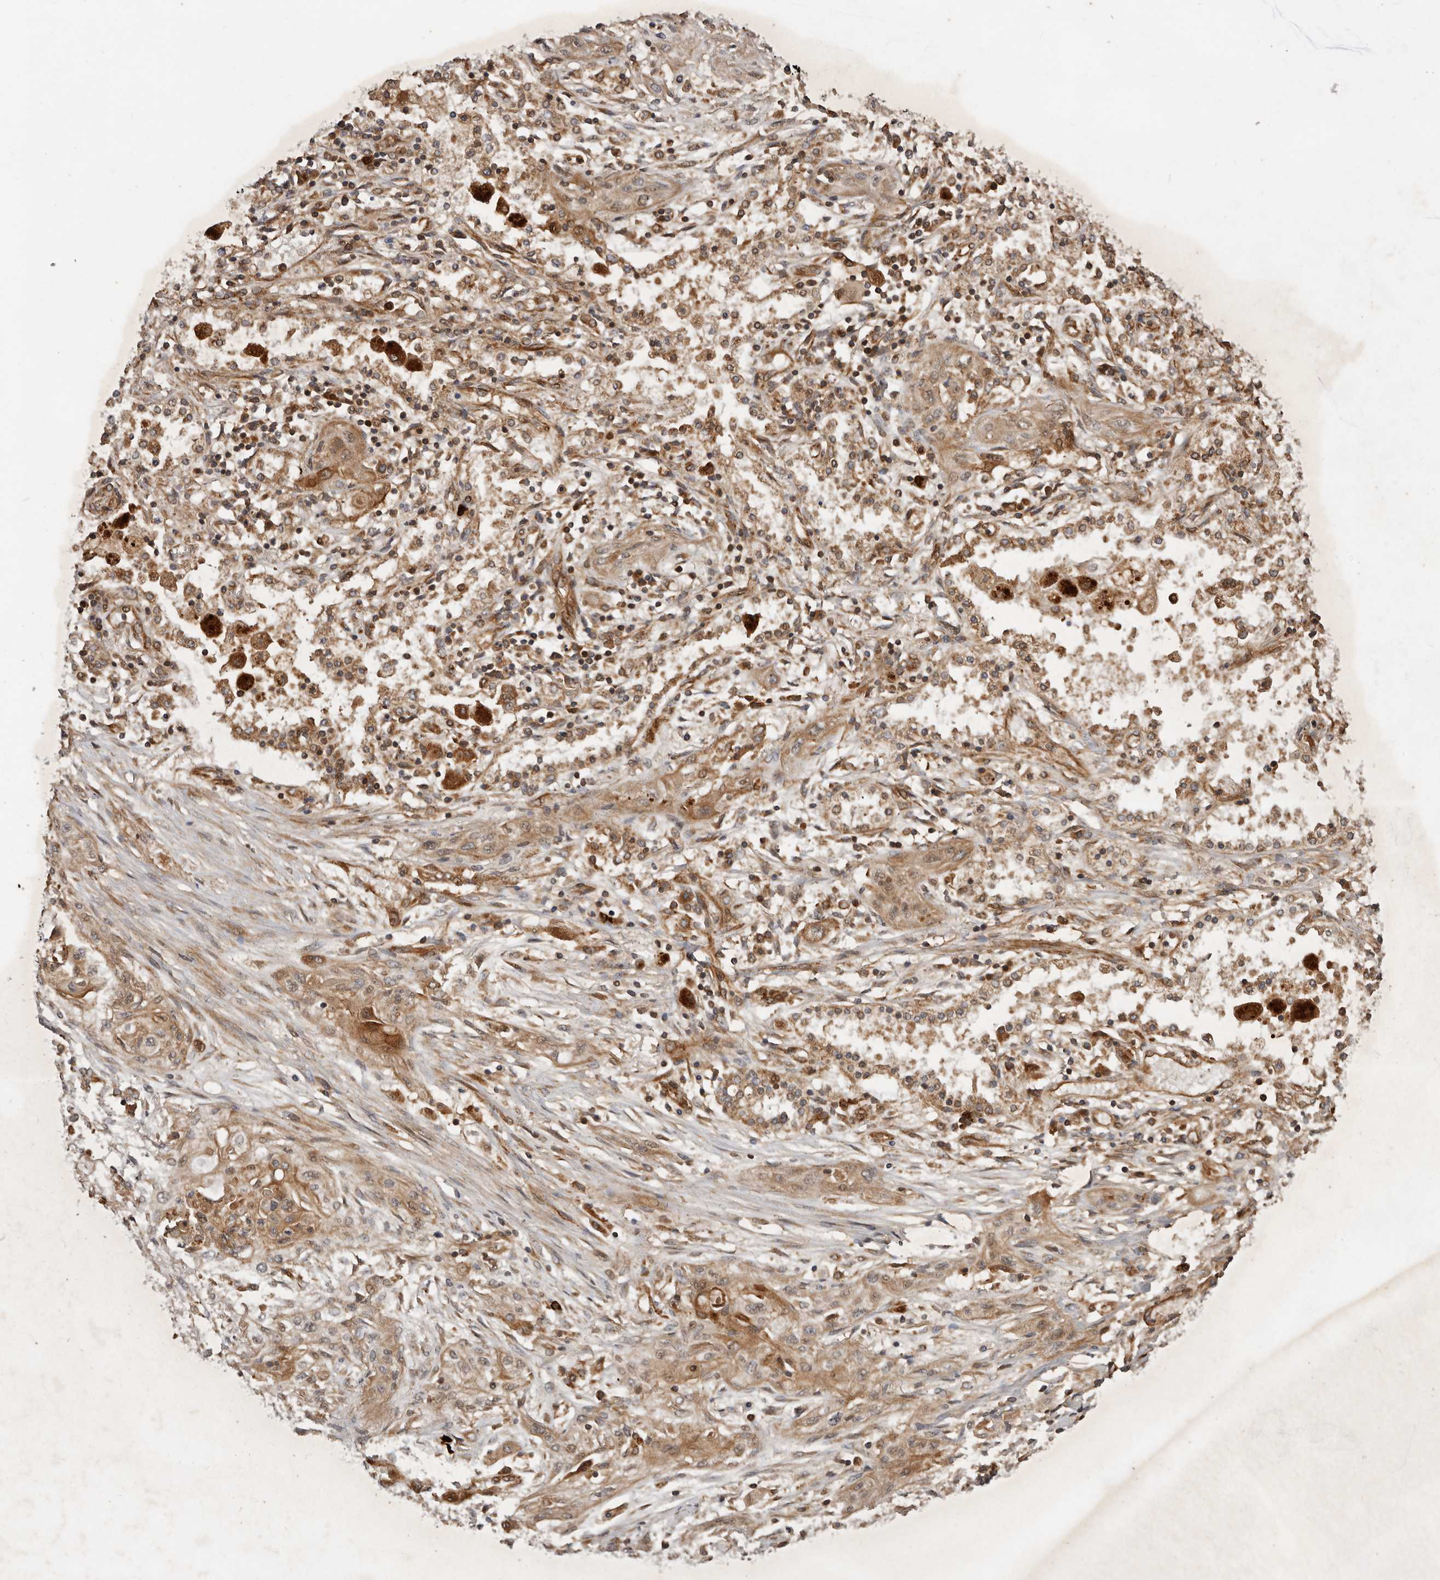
{"staining": {"intensity": "weak", "quantity": "25%-75%", "location": "cytoplasmic/membranous"}, "tissue": "lung cancer", "cell_type": "Tumor cells", "image_type": "cancer", "snomed": [{"axis": "morphology", "description": "Squamous cell carcinoma, NOS"}, {"axis": "topography", "description": "Lung"}], "caption": "Protein expression analysis of squamous cell carcinoma (lung) exhibits weak cytoplasmic/membranous positivity in about 25%-75% of tumor cells. Using DAB (brown) and hematoxylin (blue) stains, captured at high magnification using brightfield microscopy.", "gene": "STK36", "patient": {"sex": "female", "age": 47}}